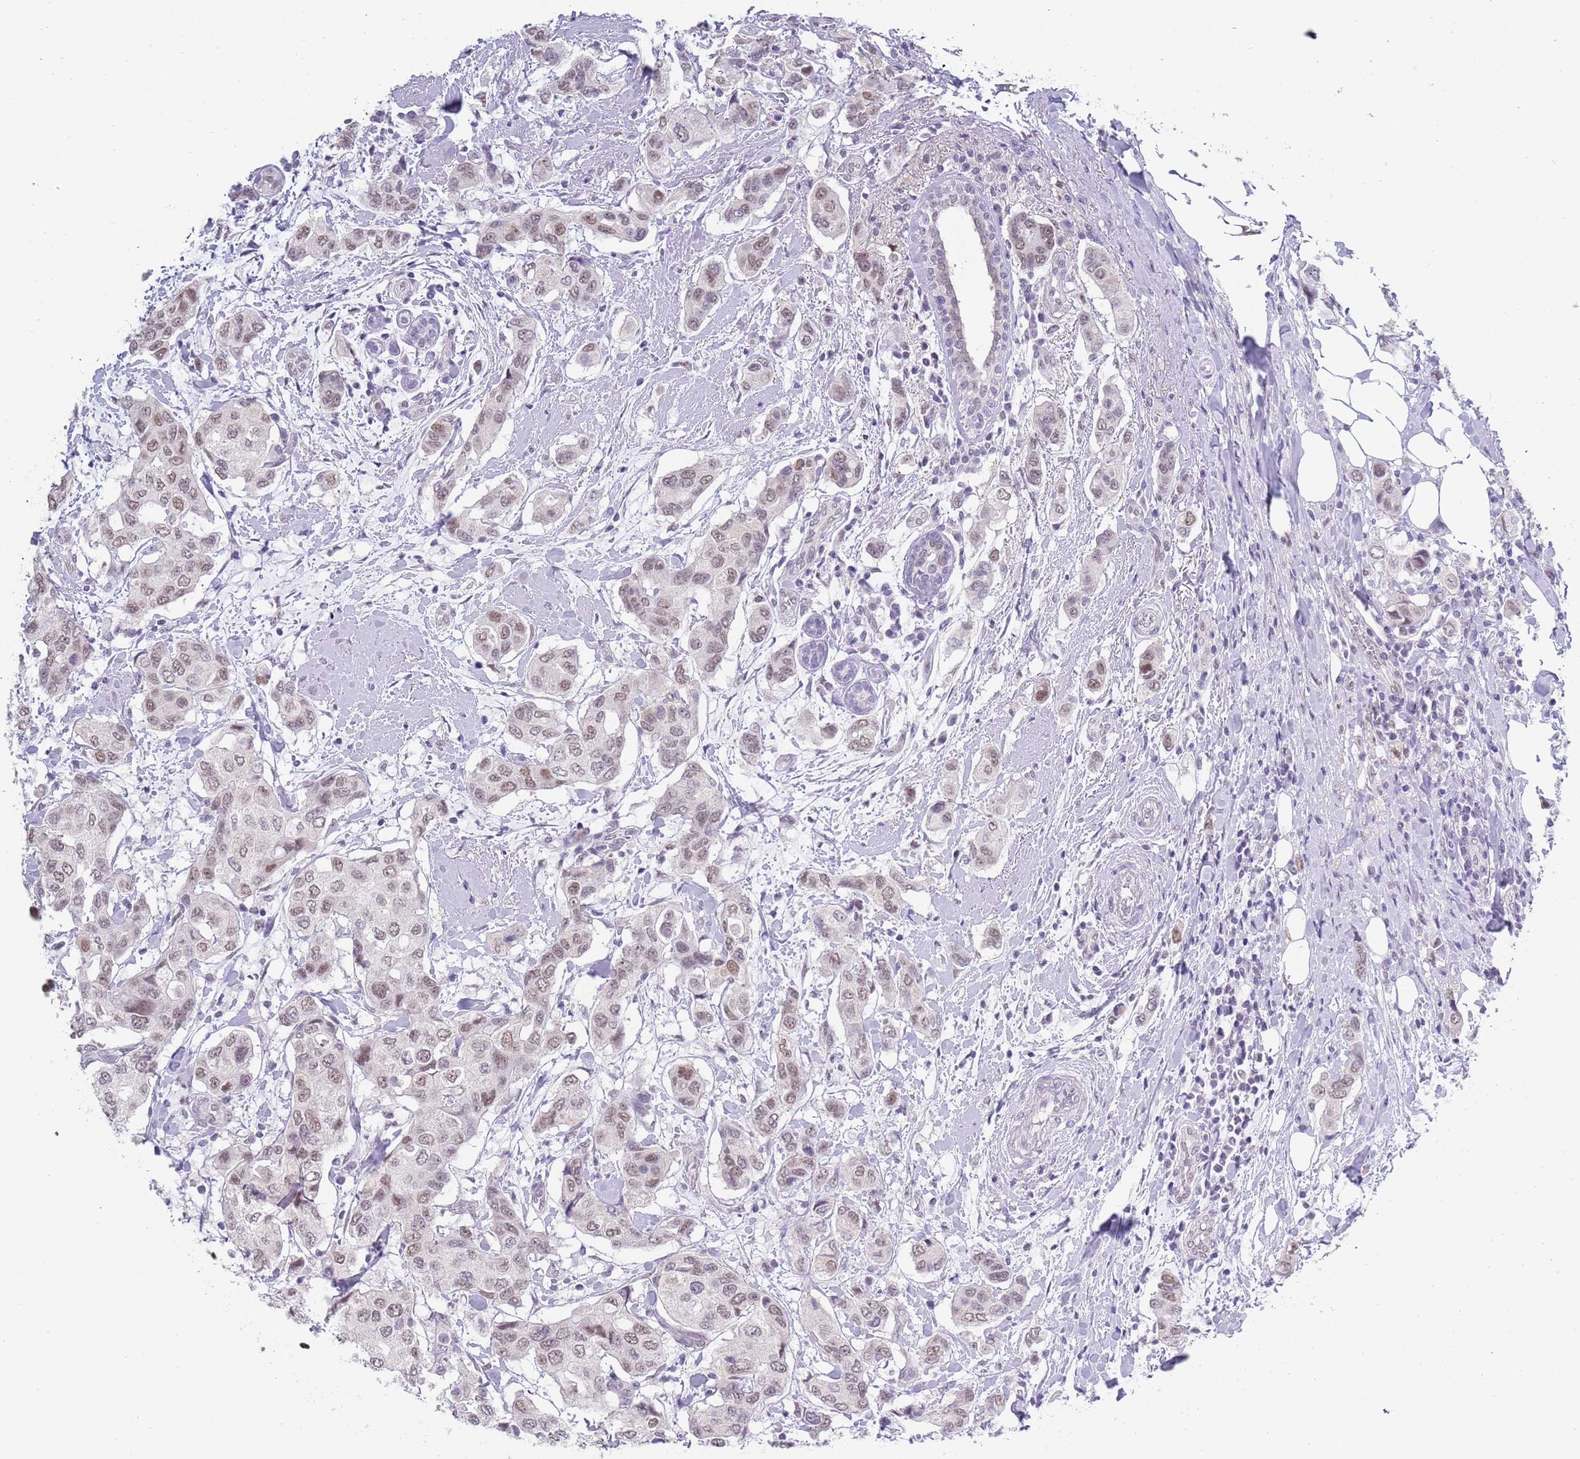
{"staining": {"intensity": "weak", "quantity": ">75%", "location": "nuclear"}, "tissue": "breast cancer", "cell_type": "Tumor cells", "image_type": "cancer", "snomed": [{"axis": "morphology", "description": "Lobular carcinoma"}, {"axis": "topography", "description": "Breast"}], "caption": "Brown immunohistochemical staining in lobular carcinoma (breast) demonstrates weak nuclear staining in about >75% of tumor cells. The staining was performed using DAB, with brown indicating positive protein expression. Nuclei are stained blue with hematoxylin.", "gene": "SEPHS2", "patient": {"sex": "female", "age": 51}}